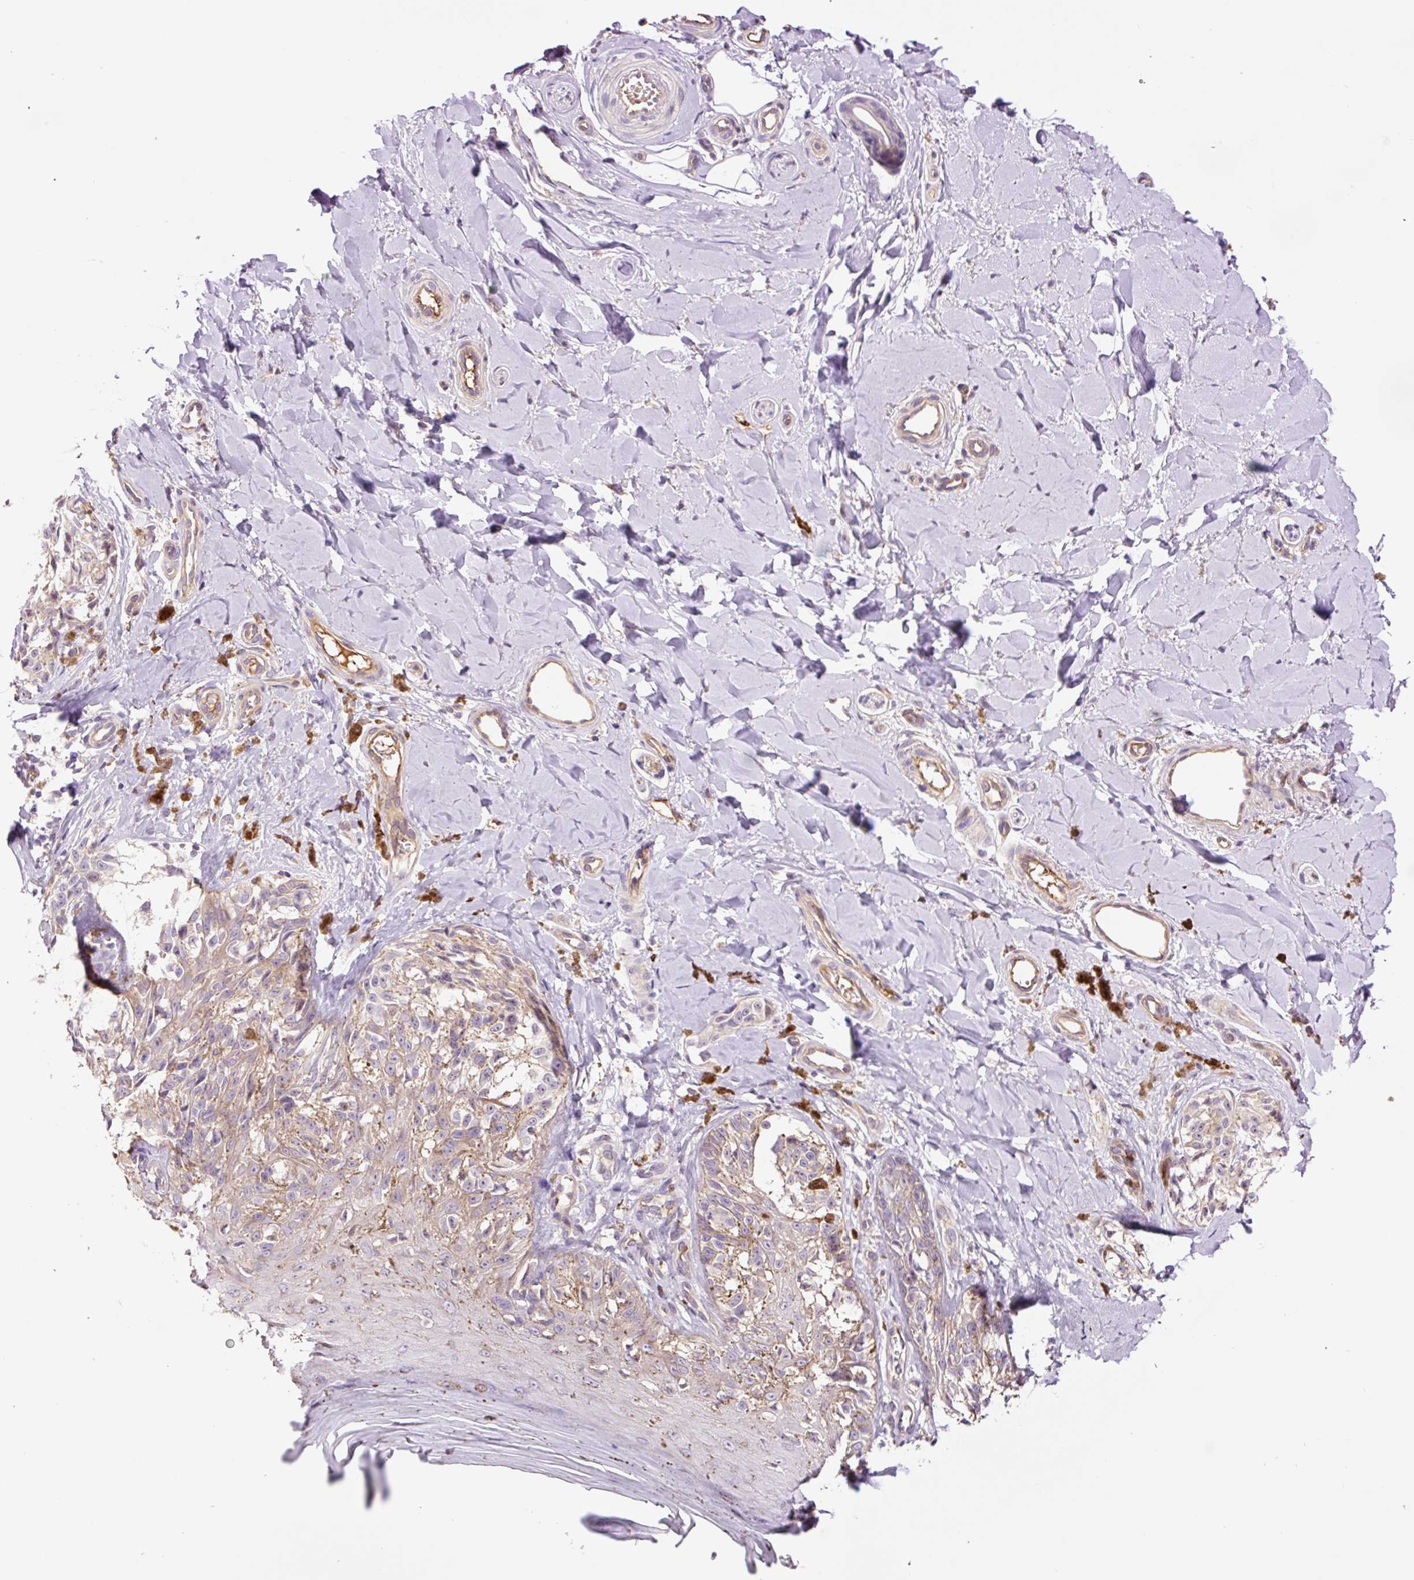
{"staining": {"intensity": "weak", "quantity": "<25%", "location": "cytoplasmic/membranous"}, "tissue": "melanoma", "cell_type": "Tumor cells", "image_type": "cancer", "snomed": [{"axis": "morphology", "description": "Malignant melanoma, NOS"}, {"axis": "topography", "description": "Skin"}], "caption": "Tumor cells show no significant expression in melanoma.", "gene": "TMEM235", "patient": {"sex": "female", "age": 65}}